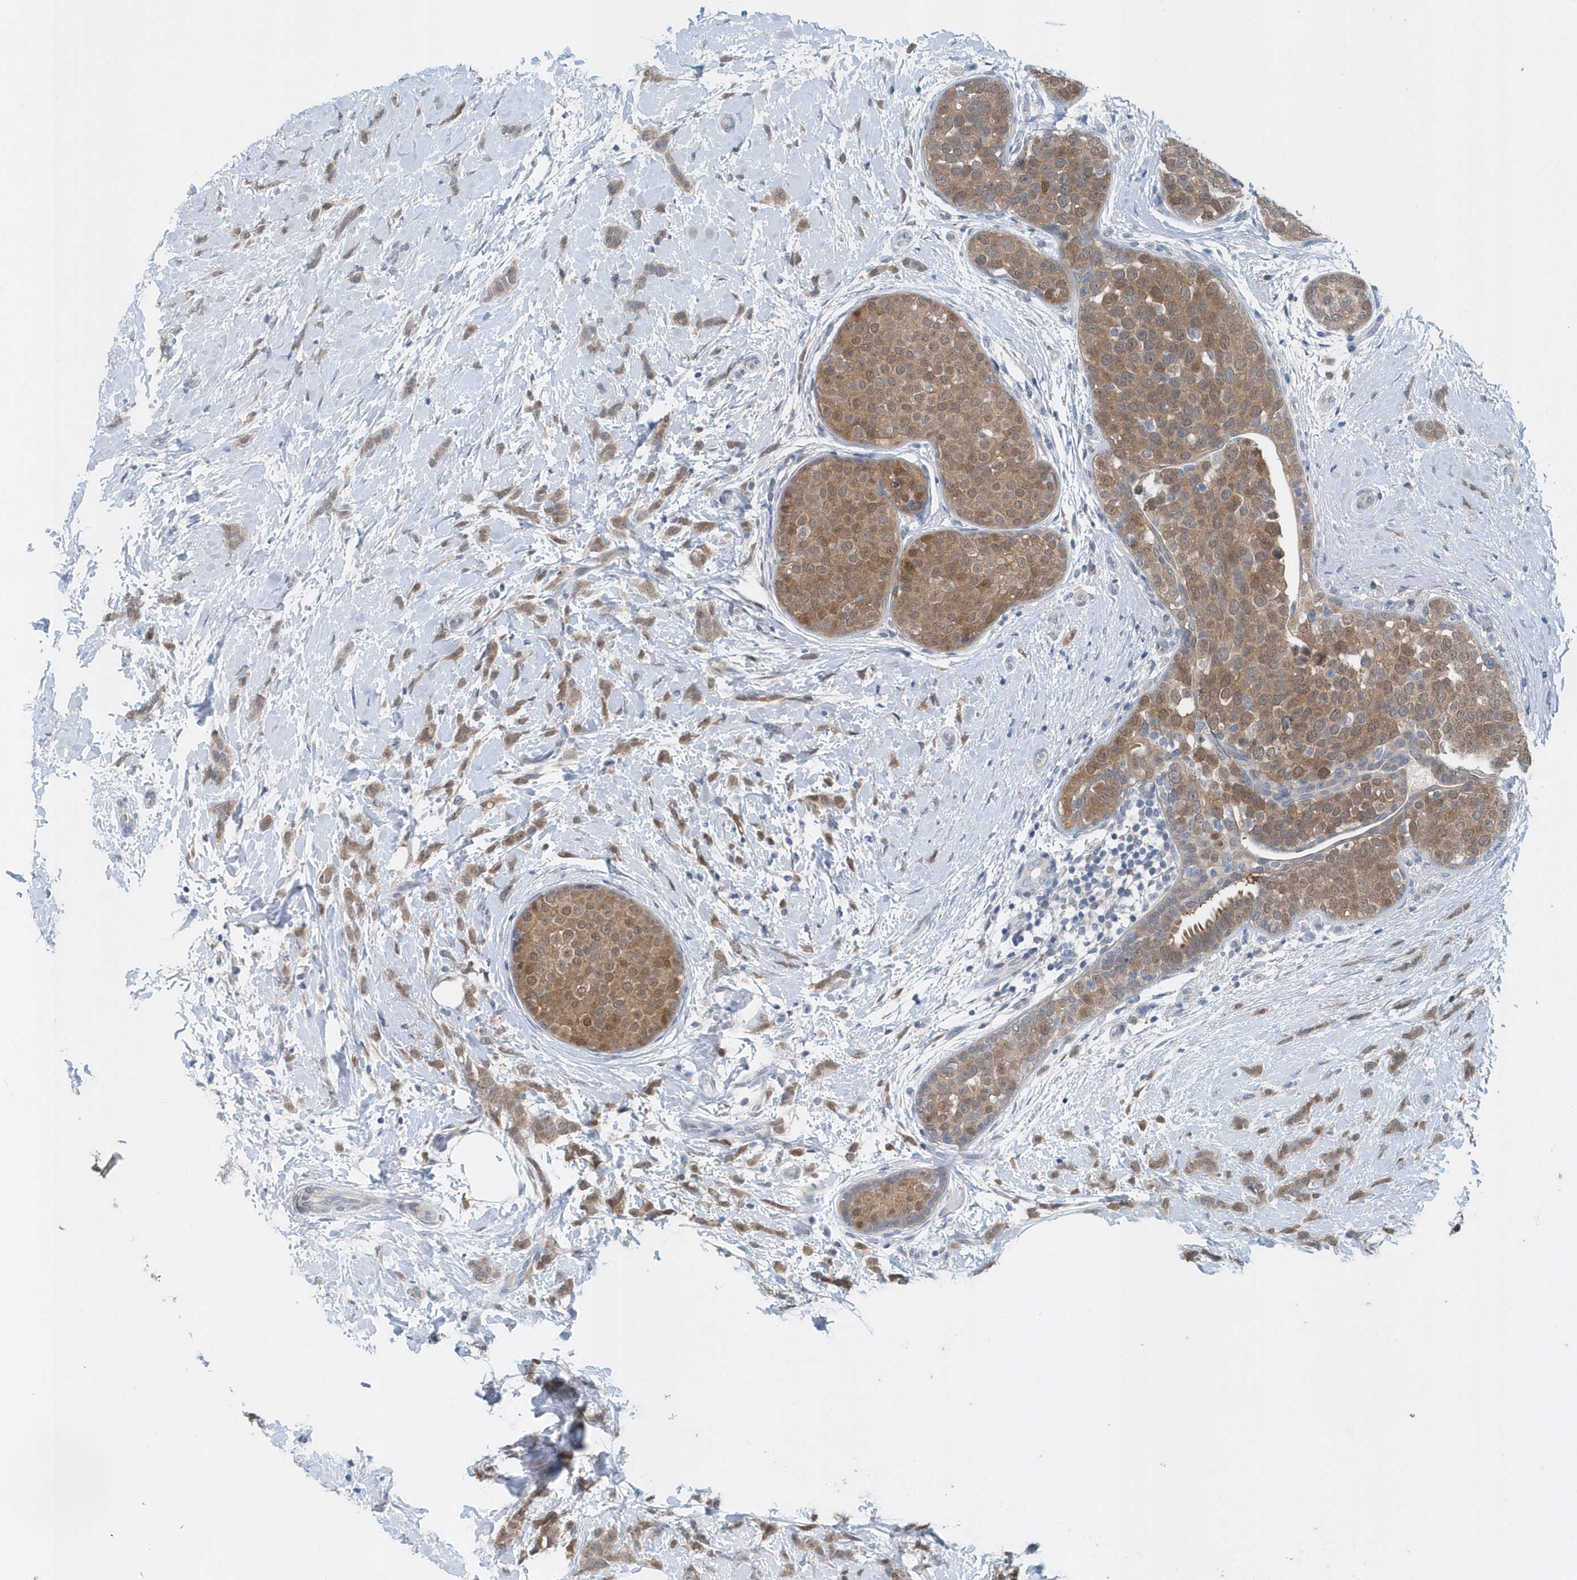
{"staining": {"intensity": "moderate", "quantity": ">75%", "location": "cytoplasmic/membranous,nuclear"}, "tissue": "breast cancer", "cell_type": "Tumor cells", "image_type": "cancer", "snomed": [{"axis": "morphology", "description": "Lobular carcinoma, in situ"}, {"axis": "morphology", "description": "Lobular carcinoma"}, {"axis": "topography", "description": "Breast"}], "caption": "This photomicrograph demonstrates IHC staining of human breast cancer, with medium moderate cytoplasmic/membranous and nuclear positivity in about >75% of tumor cells.", "gene": "PFN2", "patient": {"sex": "female", "age": 41}}